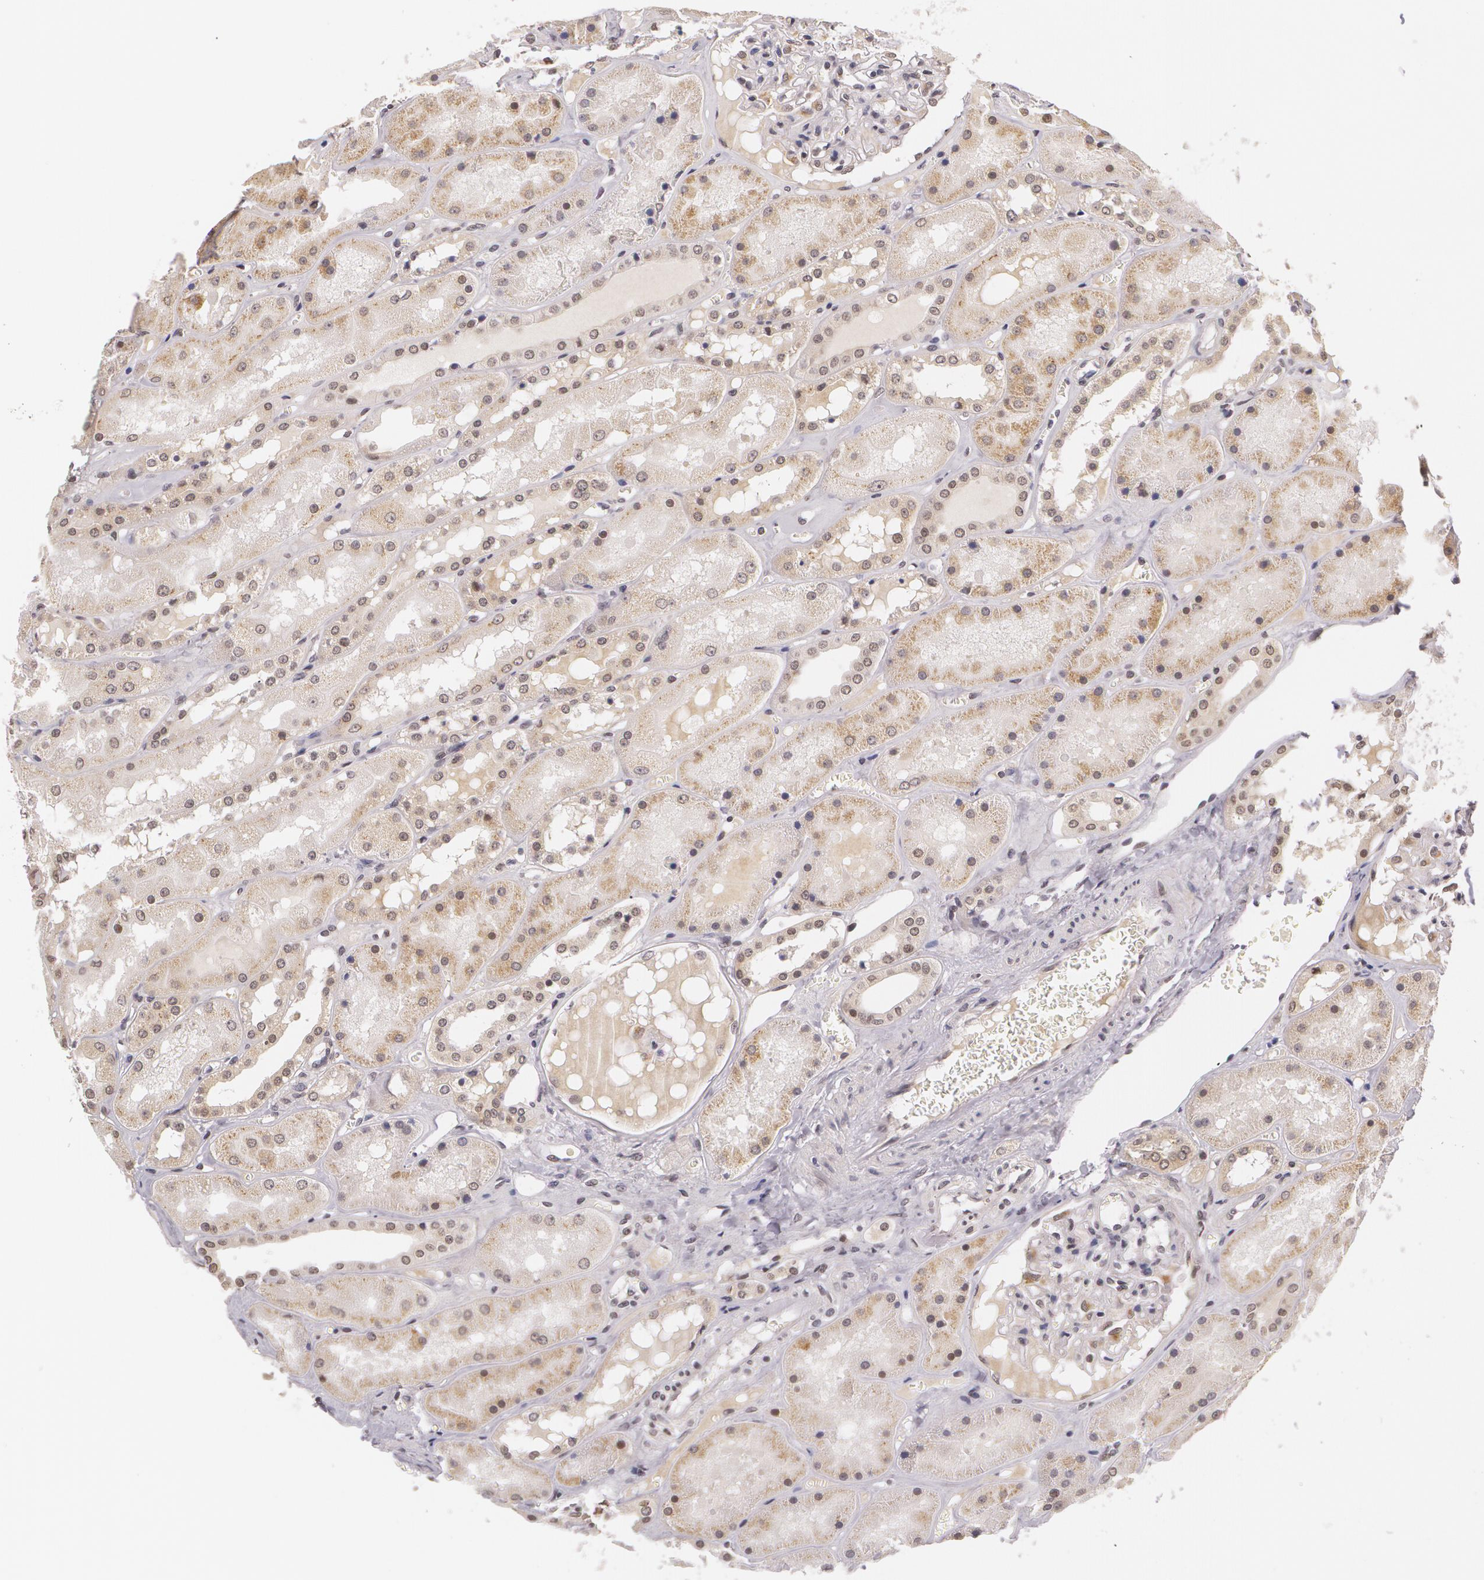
{"staining": {"intensity": "moderate", "quantity": "<25%", "location": "nuclear"}, "tissue": "kidney", "cell_type": "Cells in glomeruli", "image_type": "normal", "snomed": [{"axis": "morphology", "description": "Normal tissue, NOS"}, {"axis": "topography", "description": "Kidney"}], "caption": "Brown immunohistochemical staining in normal kidney shows moderate nuclear expression in approximately <25% of cells in glomeruli.", "gene": "ALX1", "patient": {"sex": "male", "age": 36}}